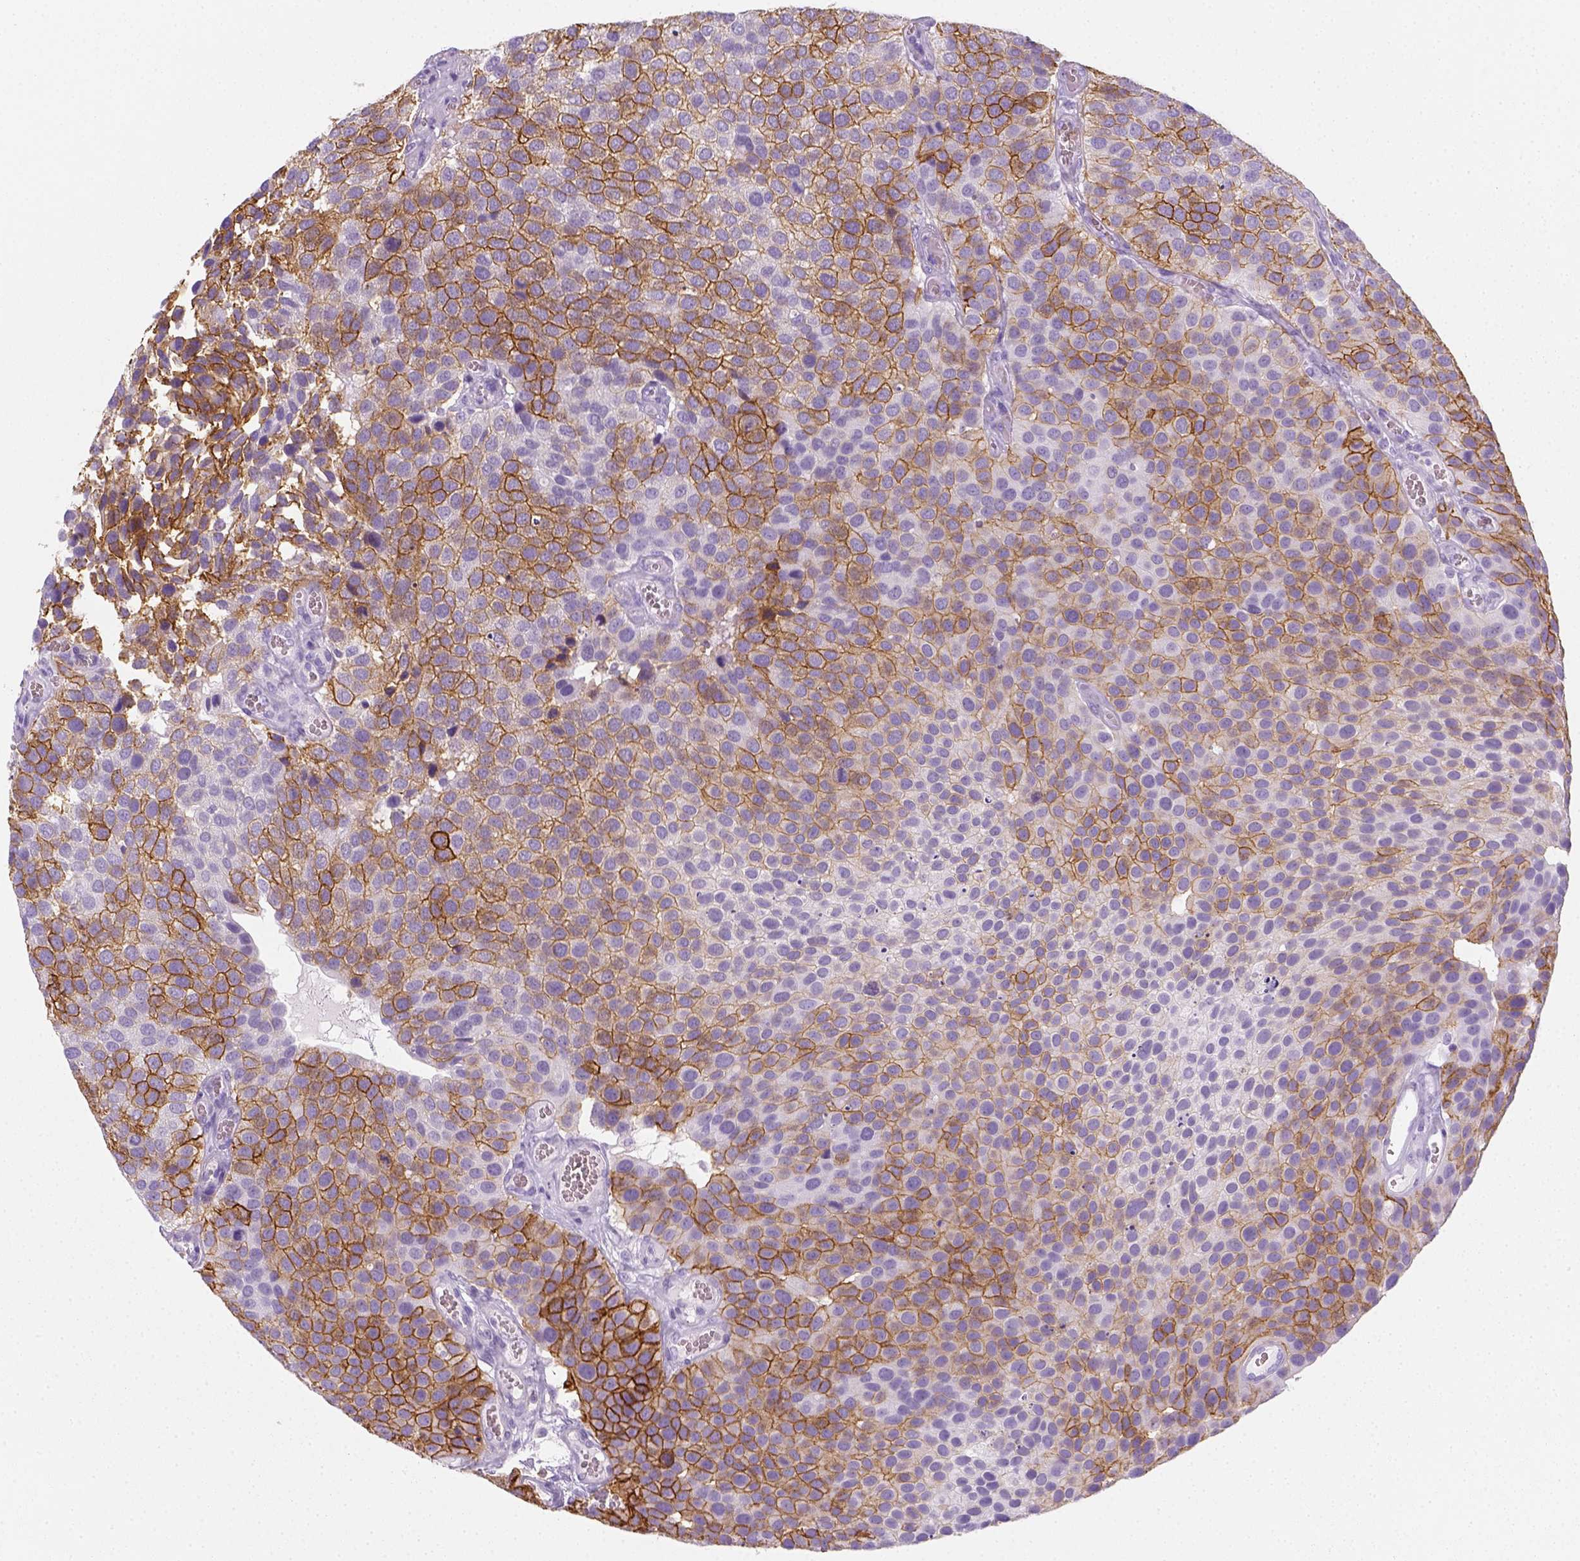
{"staining": {"intensity": "strong", "quantity": ">75%", "location": "cytoplasmic/membranous"}, "tissue": "urothelial cancer", "cell_type": "Tumor cells", "image_type": "cancer", "snomed": [{"axis": "morphology", "description": "Urothelial carcinoma, Low grade"}, {"axis": "topography", "description": "Urinary bladder"}], "caption": "Protein staining reveals strong cytoplasmic/membranous expression in about >75% of tumor cells in urothelial carcinoma (low-grade). (DAB (3,3'-diaminobenzidine) = brown stain, brightfield microscopy at high magnification).", "gene": "AQP3", "patient": {"sex": "female", "age": 69}}